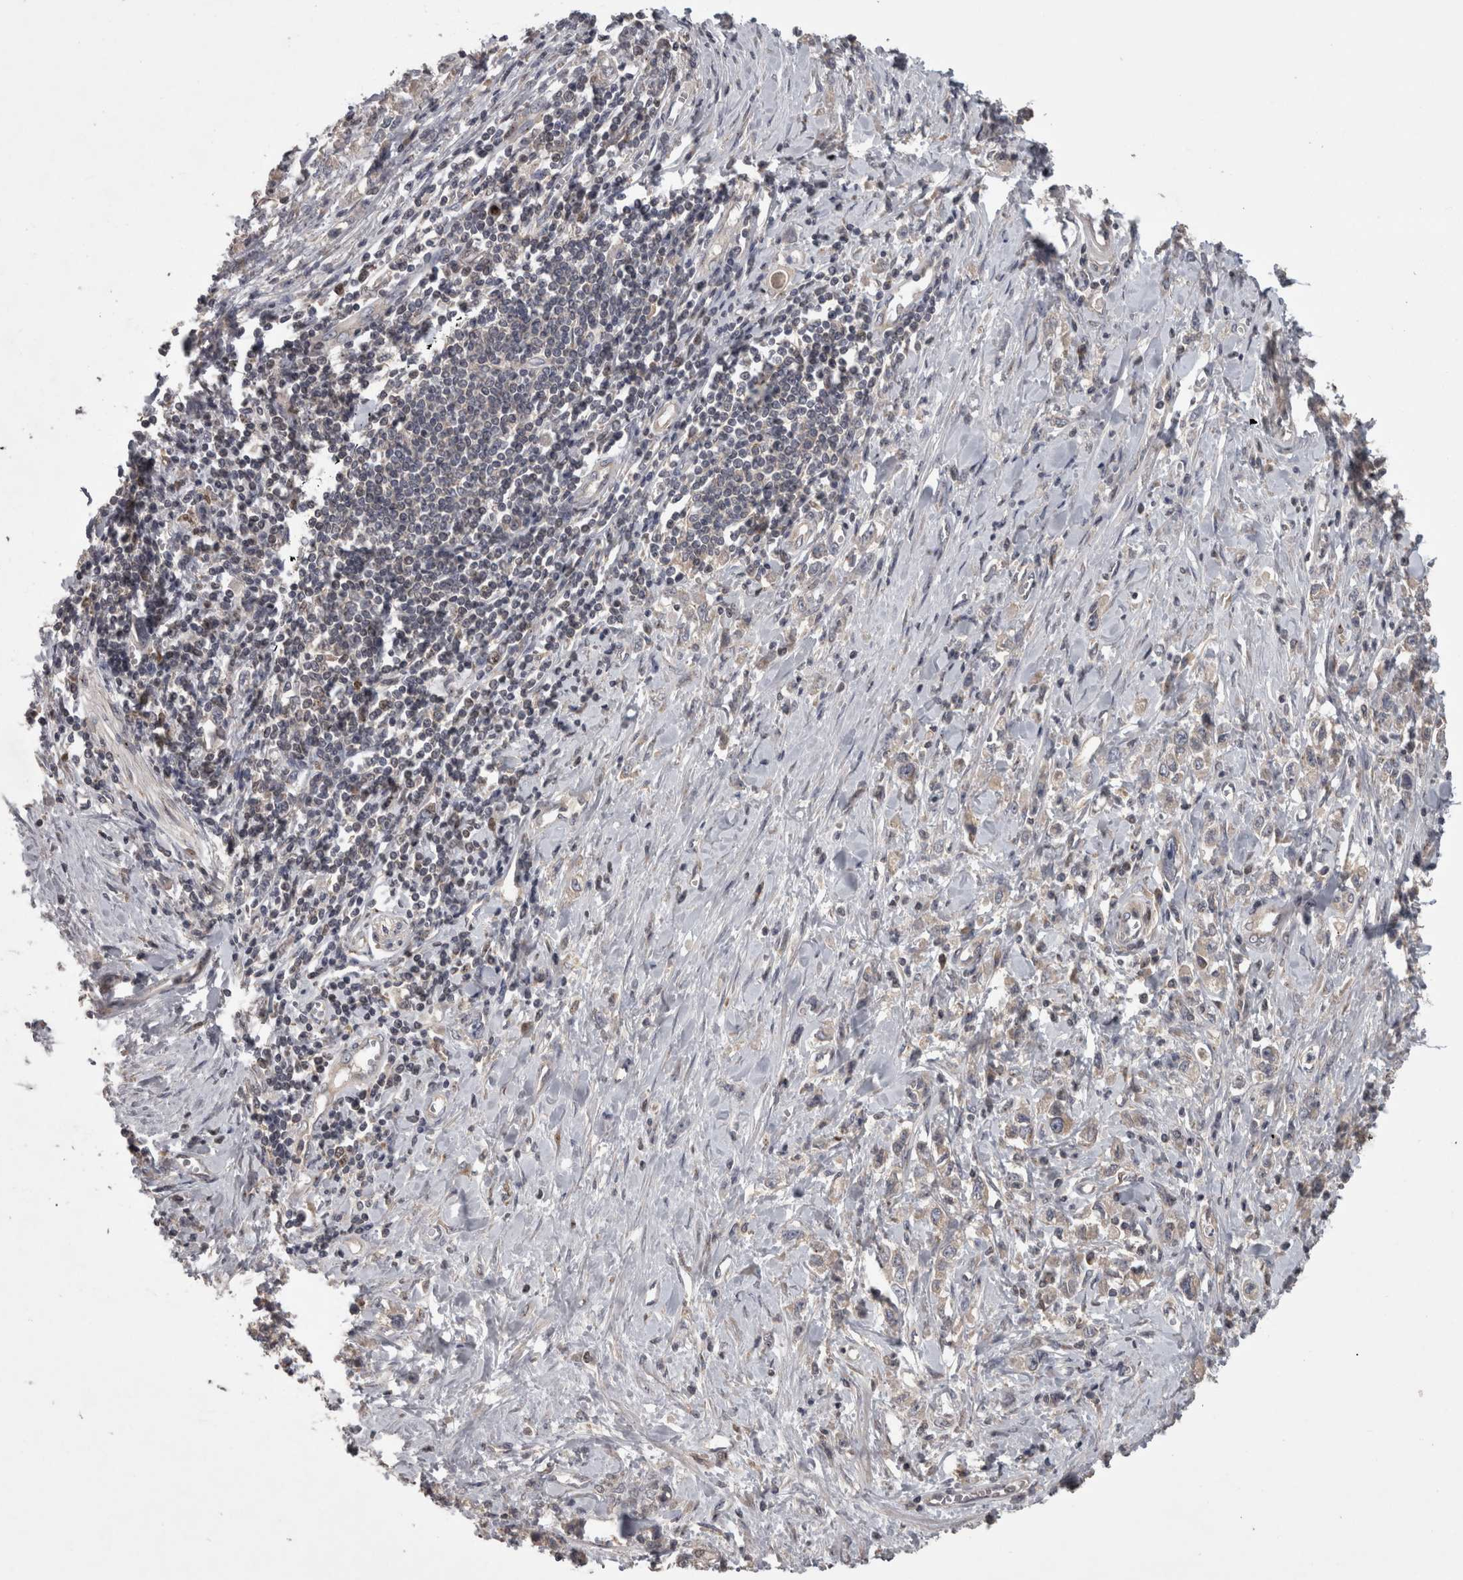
{"staining": {"intensity": "negative", "quantity": "none", "location": "none"}, "tissue": "stomach cancer", "cell_type": "Tumor cells", "image_type": "cancer", "snomed": [{"axis": "morphology", "description": "Adenocarcinoma, NOS"}, {"axis": "topography", "description": "Stomach"}], "caption": "Tumor cells are negative for protein expression in human stomach adenocarcinoma.", "gene": "PCM1", "patient": {"sex": "female", "age": 76}}